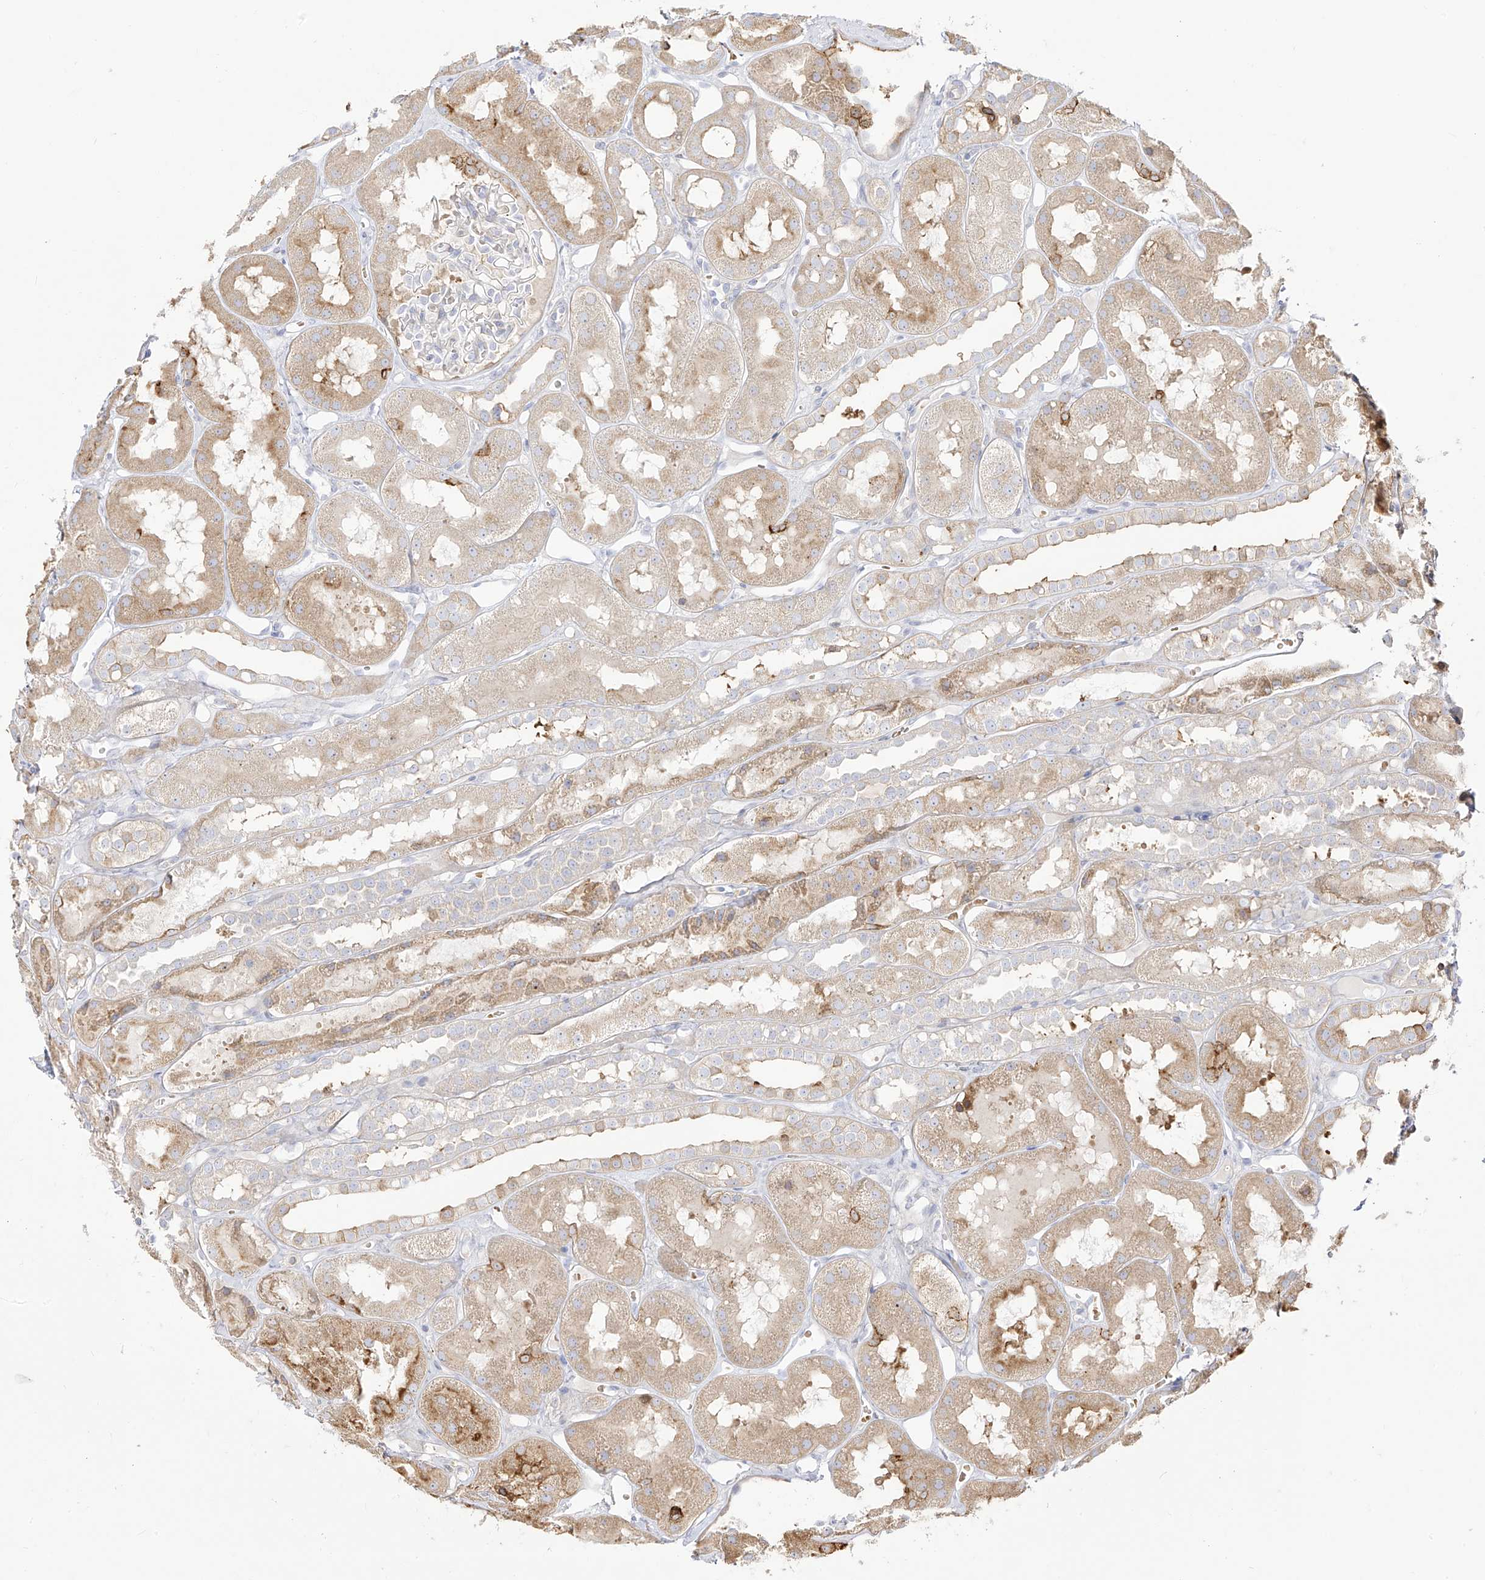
{"staining": {"intensity": "negative", "quantity": "none", "location": "none"}, "tissue": "kidney", "cell_type": "Cells in glomeruli", "image_type": "normal", "snomed": [{"axis": "morphology", "description": "Normal tissue, NOS"}, {"axis": "topography", "description": "Kidney"}], "caption": "The micrograph displays no staining of cells in glomeruli in benign kidney.", "gene": "ZGRF1", "patient": {"sex": "male", "age": 16}}